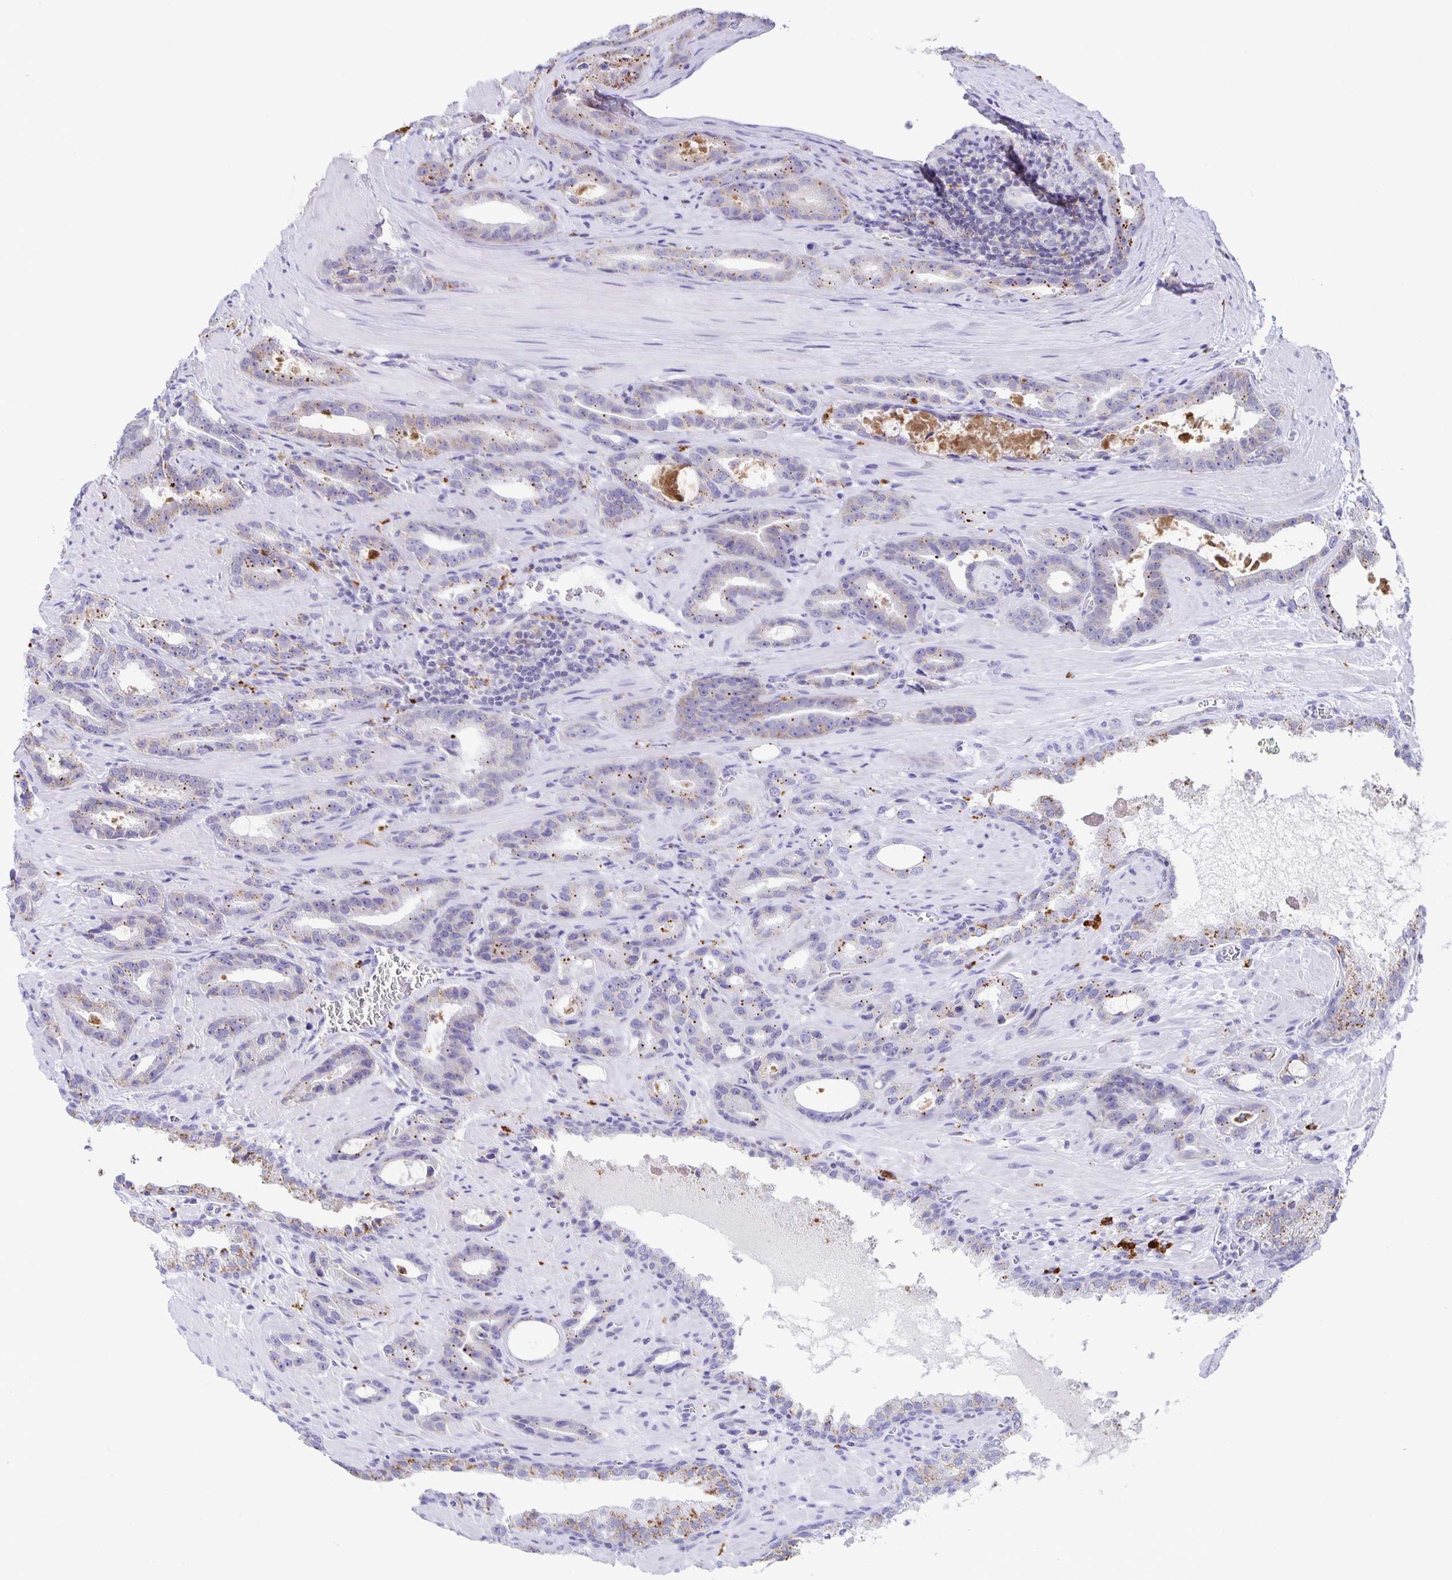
{"staining": {"intensity": "weak", "quantity": "25%-75%", "location": "cytoplasmic/membranous"}, "tissue": "prostate cancer", "cell_type": "Tumor cells", "image_type": "cancer", "snomed": [{"axis": "morphology", "description": "Adenocarcinoma, High grade"}, {"axis": "topography", "description": "Prostate"}], "caption": "Tumor cells demonstrate low levels of weak cytoplasmic/membranous expression in about 25%-75% of cells in human adenocarcinoma (high-grade) (prostate). (brown staining indicates protein expression, while blue staining denotes nuclei).", "gene": "LIPA", "patient": {"sex": "male", "age": 65}}